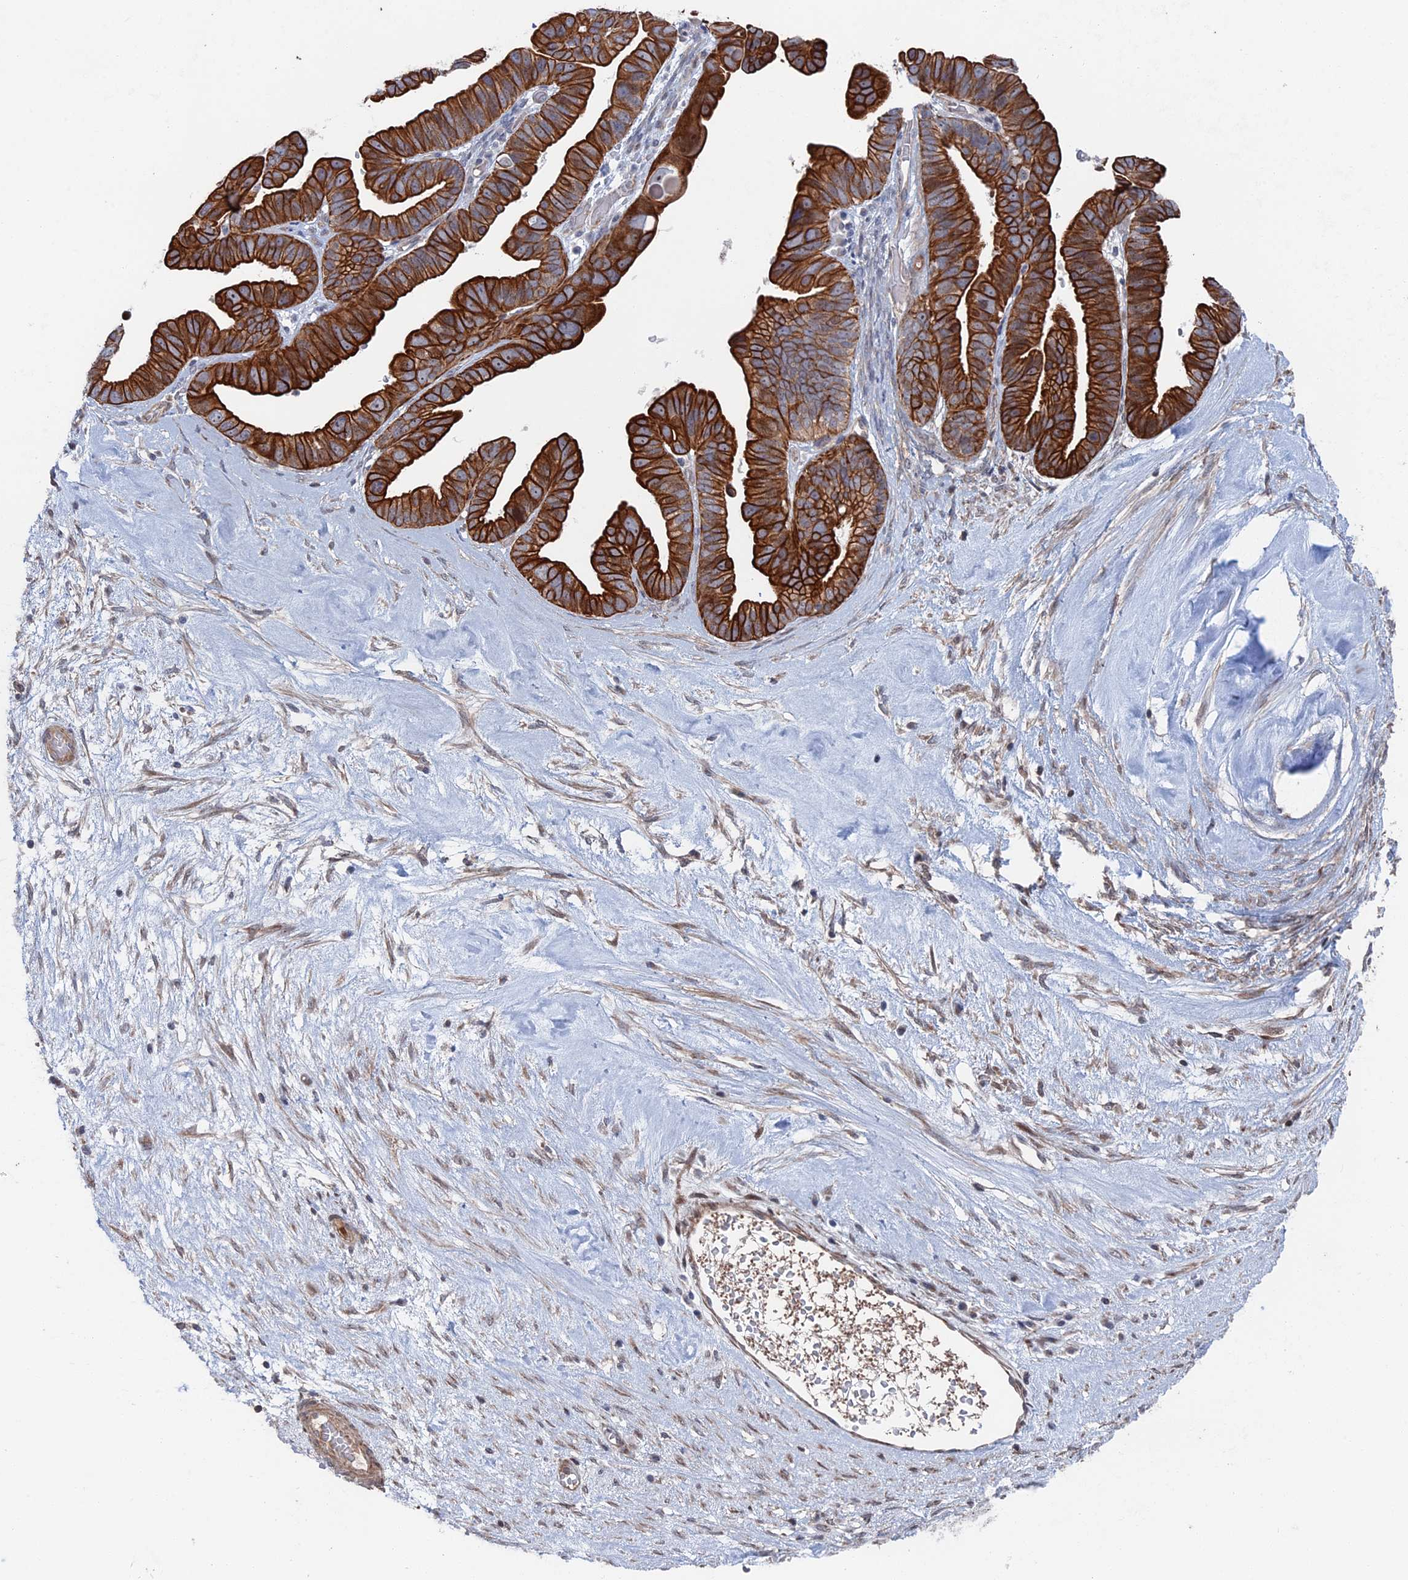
{"staining": {"intensity": "strong", "quantity": ">75%", "location": "cytoplasmic/membranous"}, "tissue": "ovarian cancer", "cell_type": "Tumor cells", "image_type": "cancer", "snomed": [{"axis": "morphology", "description": "Cystadenocarcinoma, serous, NOS"}, {"axis": "topography", "description": "Ovary"}], "caption": "IHC staining of serous cystadenocarcinoma (ovarian), which exhibits high levels of strong cytoplasmic/membranous expression in about >75% of tumor cells indicating strong cytoplasmic/membranous protein positivity. The staining was performed using DAB (3,3'-diaminobenzidine) (brown) for protein detection and nuclei were counterstained in hematoxylin (blue).", "gene": "IL7", "patient": {"sex": "female", "age": 56}}